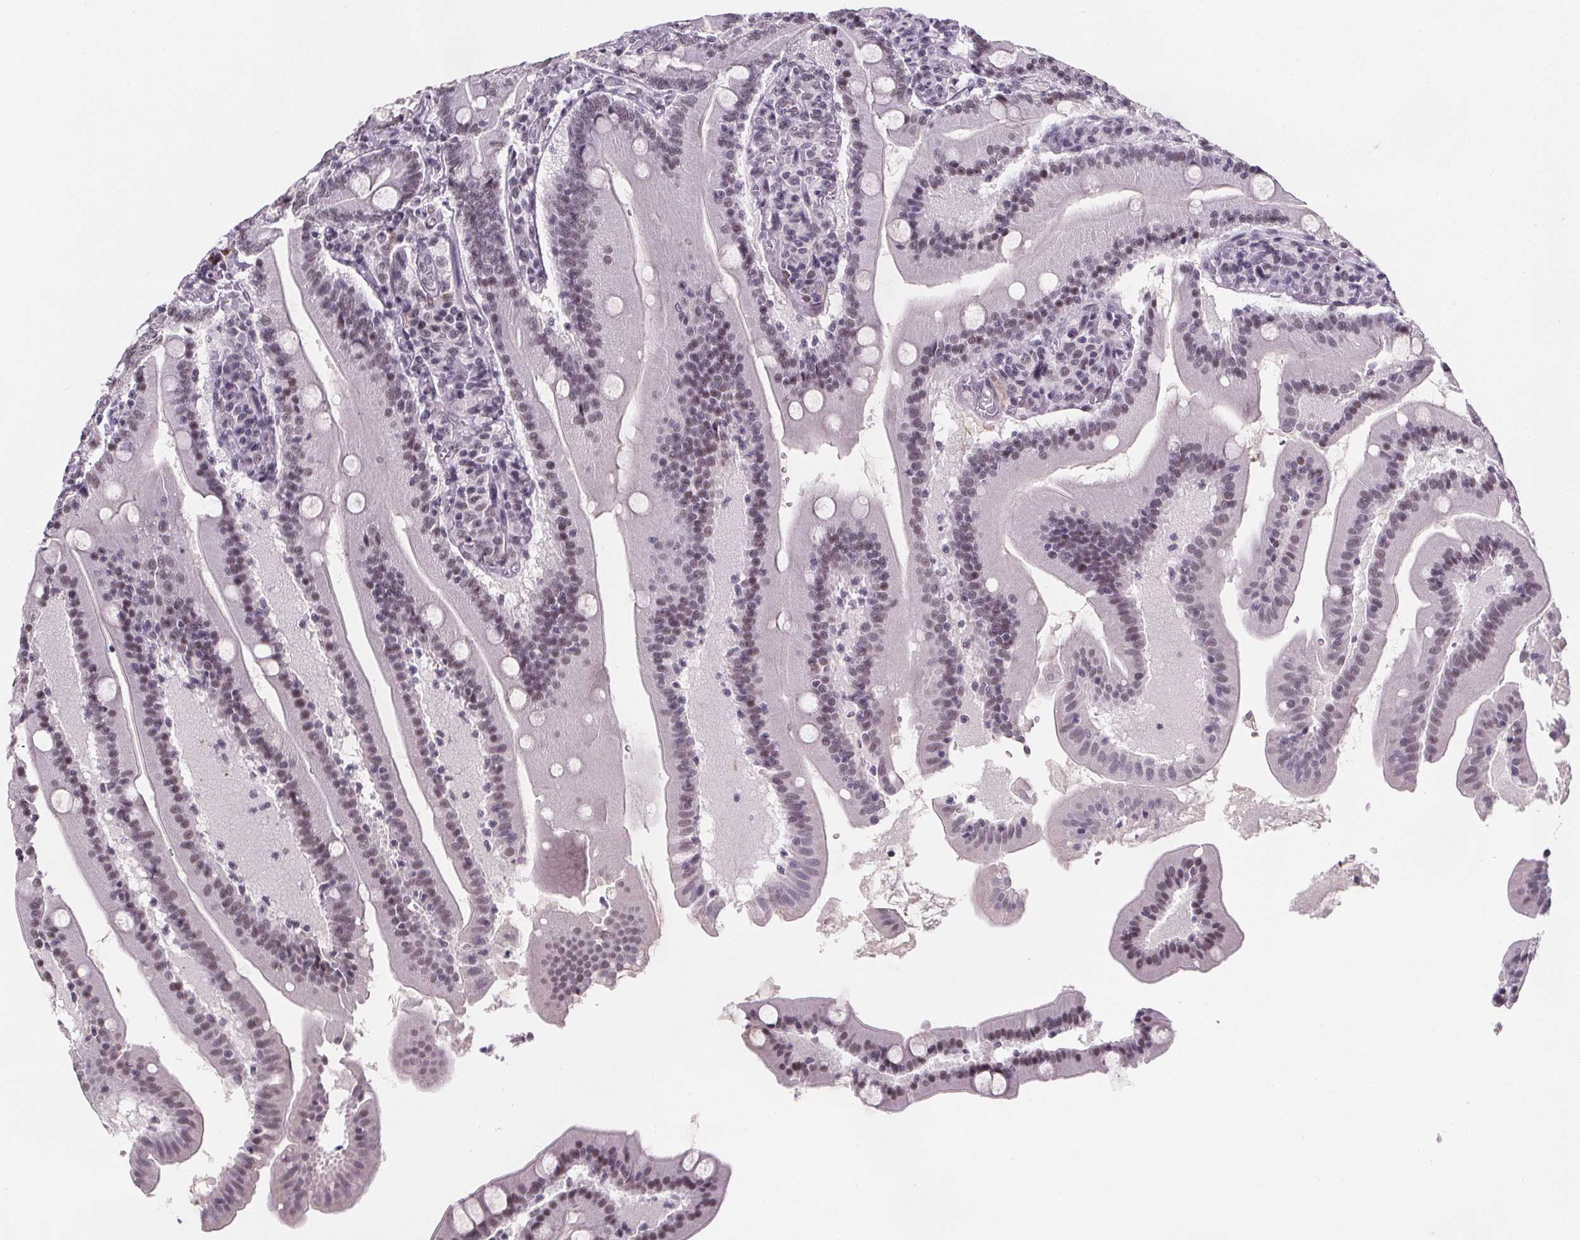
{"staining": {"intensity": "moderate", "quantity": "25%-75%", "location": "nuclear"}, "tissue": "small intestine", "cell_type": "Glandular cells", "image_type": "normal", "snomed": [{"axis": "morphology", "description": "Normal tissue, NOS"}, {"axis": "topography", "description": "Small intestine"}], "caption": "A histopathology image showing moderate nuclear positivity in approximately 25%-75% of glandular cells in normal small intestine, as visualized by brown immunohistochemical staining.", "gene": "ZNF572", "patient": {"sex": "male", "age": 37}}